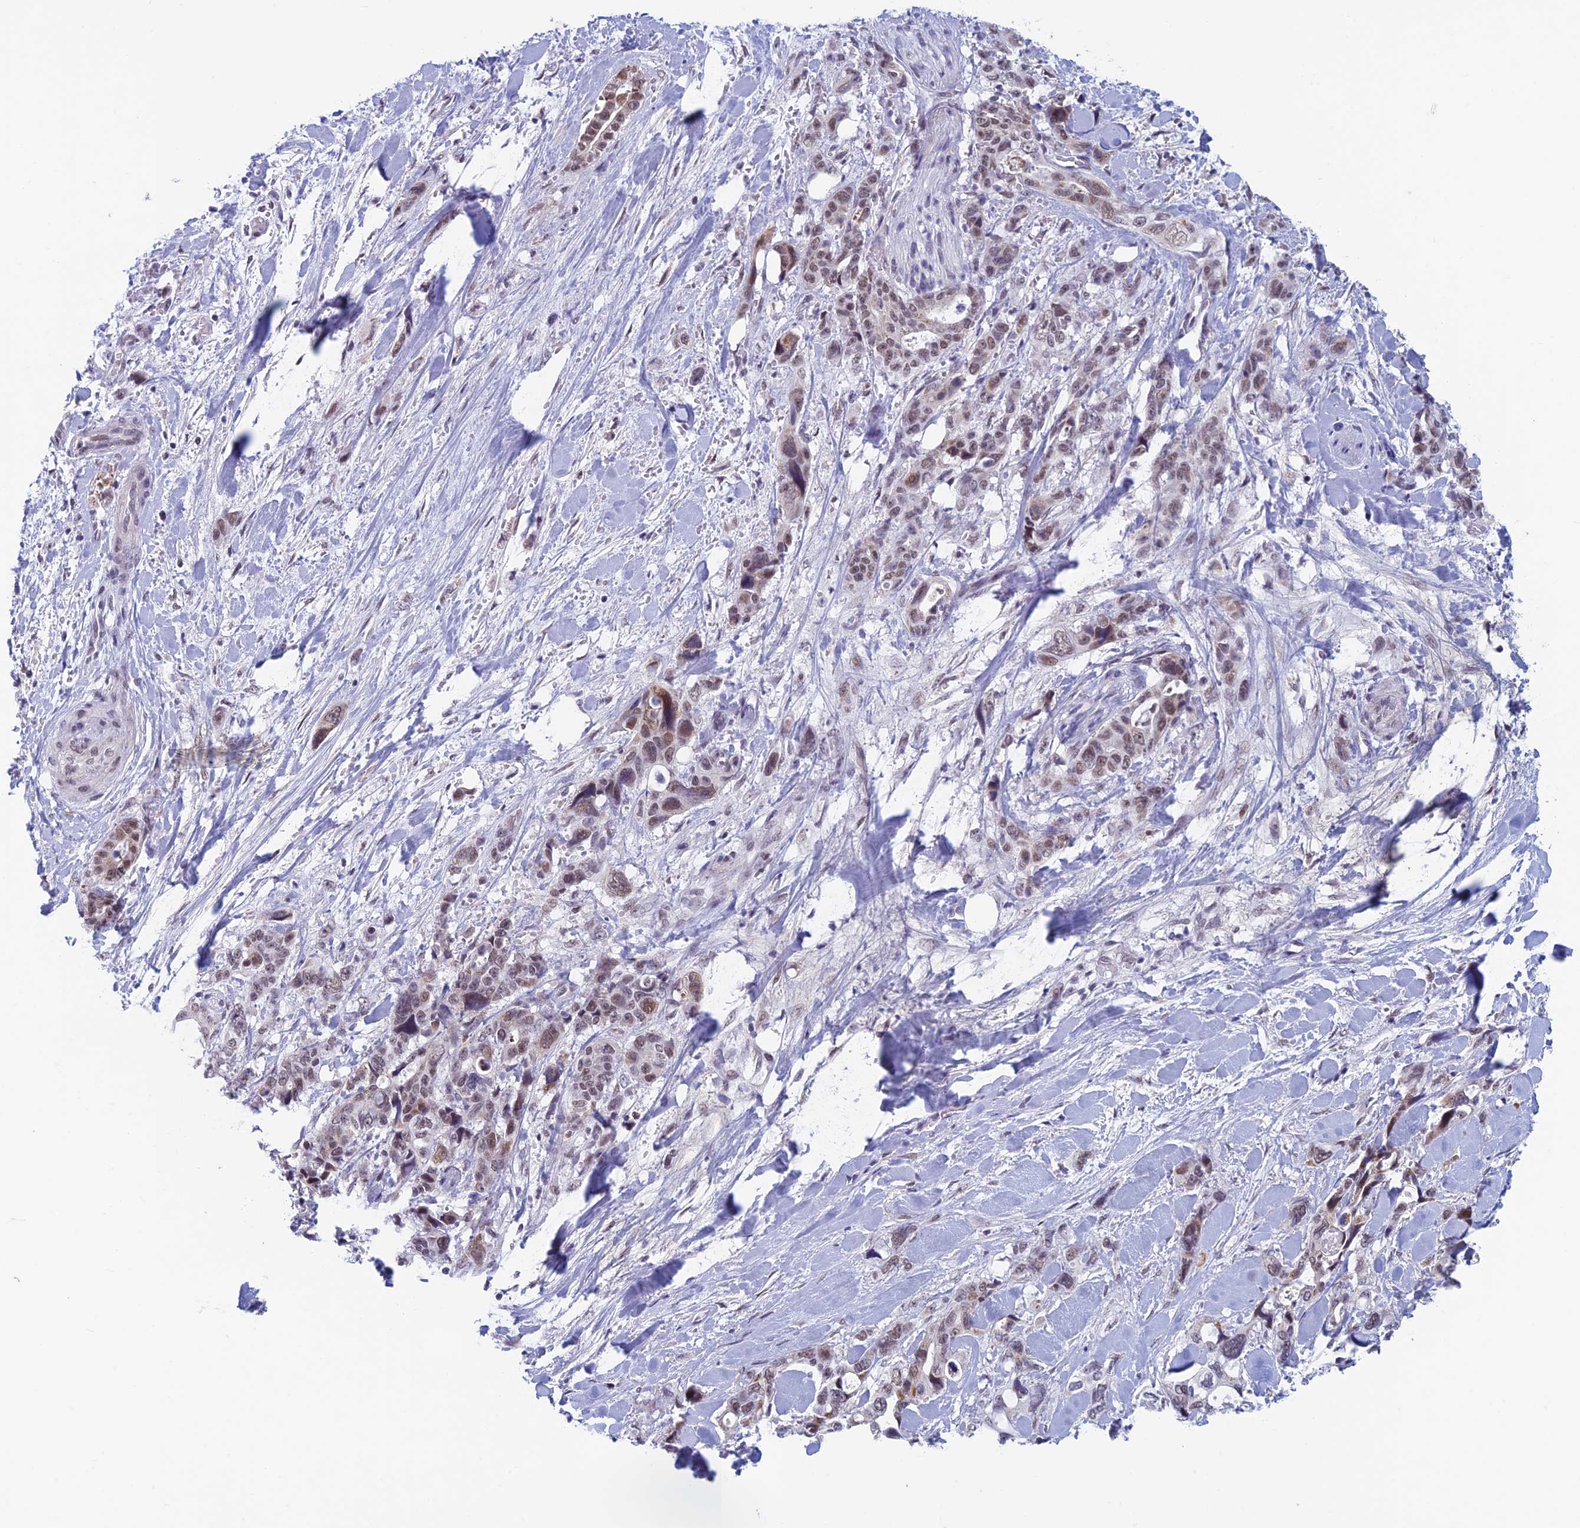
{"staining": {"intensity": "moderate", "quantity": "25%-75%", "location": "nuclear"}, "tissue": "pancreatic cancer", "cell_type": "Tumor cells", "image_type": "cancer", "snomed": [{"axis": "morphology", "description": "Adenocarcinoma, NOS"}, {"axis": "topography", "description": "Pancreas"}], "caption": "Adenocarcinoma (pancreatic) stained with a protein marker displays moderate staining in tumor cells.", "gene": "ASH2L", "patient": {"sex": "male", "age": 46}}